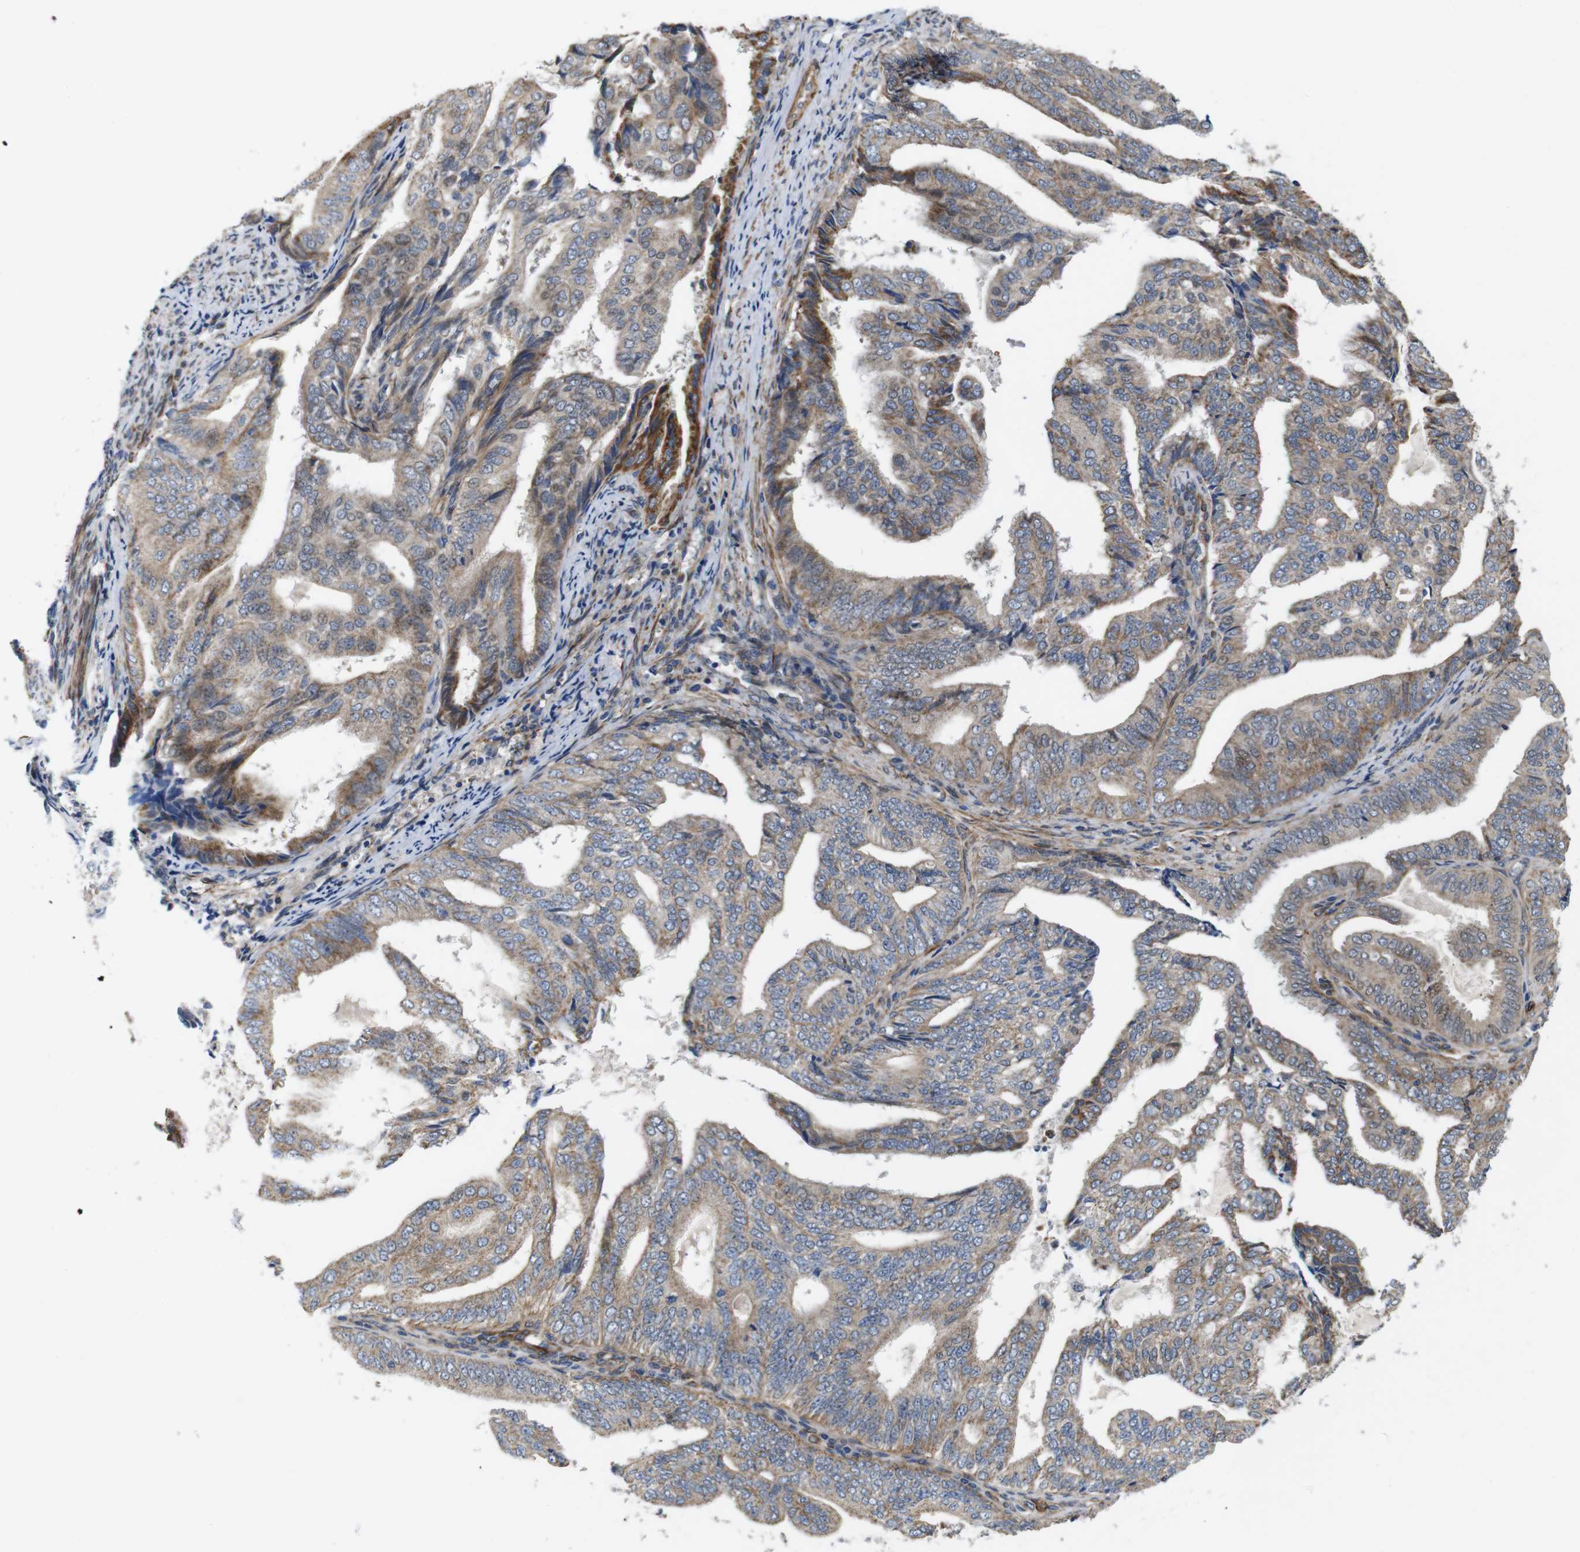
{"staining": {"intensity": "weak", "quantity": ">75%", "location": "cytoplasmic/membranous"}, "tissue": "endometrial cancer", "cell_type": "Tumor cells", "image_type": "cancer", "snomed": [{"axis": "morphology", "description": "Adenocarcinoma, NOS"}, {"axis": "topography", "description": "Endometrium"}], "caption": "Endometrial cancer stained with IHC displays weak cytoplasmic/membranous staining in approximately >75% of tumor cells.", "gene": "GGT7", "patient": {"sex": "female", "age": 58}}